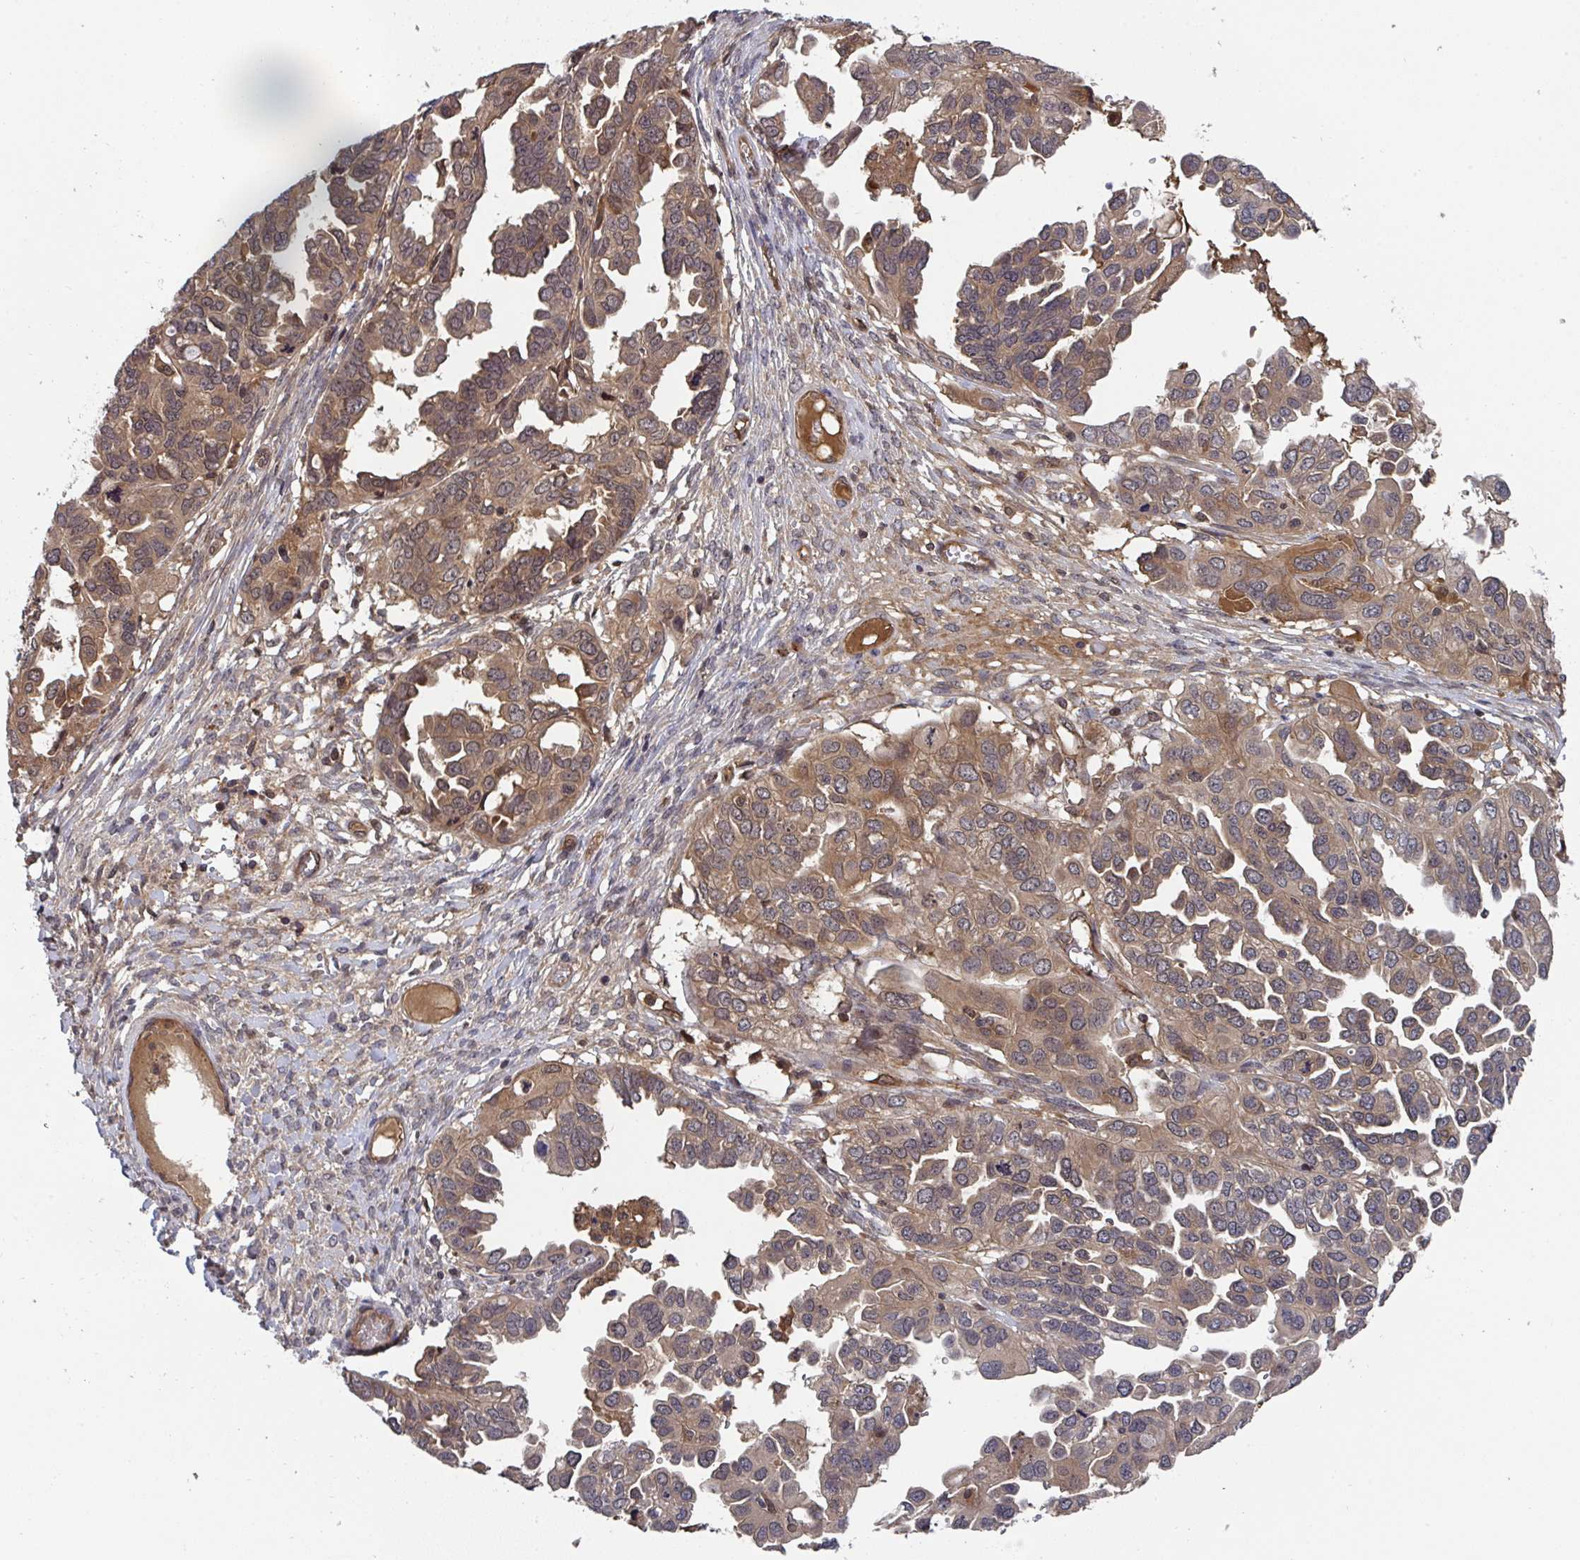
{"staining": {"intensity": "moderate", "quantity": "25%-75%", "location": "cytoplasmic/membranous,nuclear"}, "tissue": "ovarian cancer", "cell_type": "Tumor cells", "image_type": "cancer", "snomed": [{"axis": "morphology", "description": "Cystadenocarcinoma, serous, NOS"}, {"axis": "topography", "description": "Ovary"}], "caption": "Immunohistochemistry (IHC) (DAB (3,3'-diaminobenzidine)) staining of human serous cystadenocarcinoma (ovarian) shows moderate cytoplasmic/membranous and nuclear protein expression in about 25%-75% of tumor cells.", "gene": "TIGAR", "patient": {"sex": "female", "age": 53}}